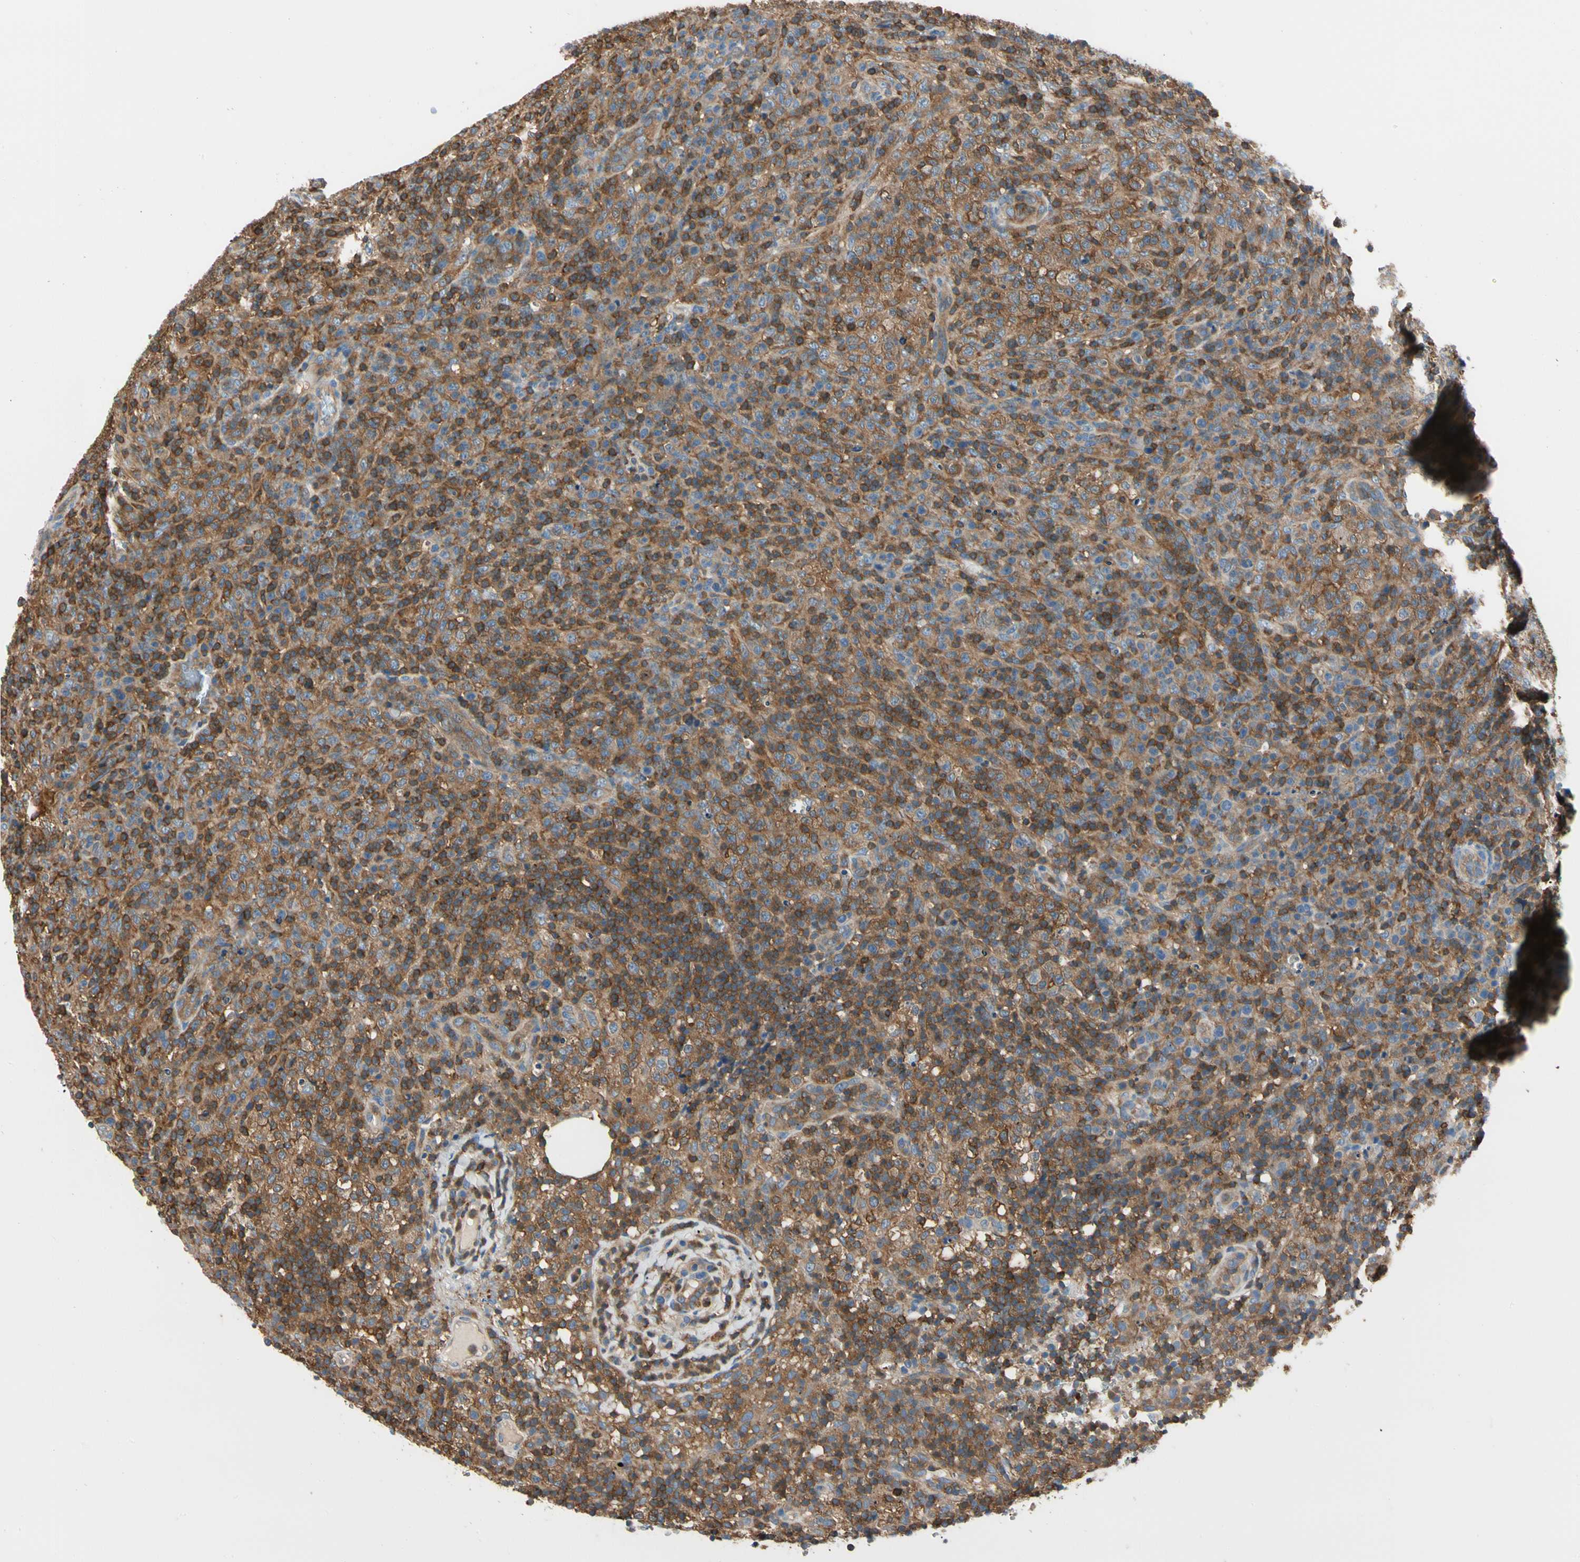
{"staining": {"intensity": "strong", "quantity": ">75%", "location": "cytoplasmic/membranous"}, "tissue": "lymphoma", "cell_type": "Tumor cells", "image_type": "cancer", "snomed": [{"axis": "morphology", "description": "Malignant lymphoma, non-Hodgkin's type, High grade"}, {"axis": "topography", "description": "Lymph node"}], "caption": "High-power microscopy captured an immunohistochemistry micrograph of malignant lymphoma, non-Hodgkin's type (high-grade), revealing strong cytoplasmic/membranous positivity in about >75% of tumor cells. (Brightfield microscopy of DAB IHC at high magnification).", "gene": "CAPZA2", "patient": {"sex": "female", "age": 76}}